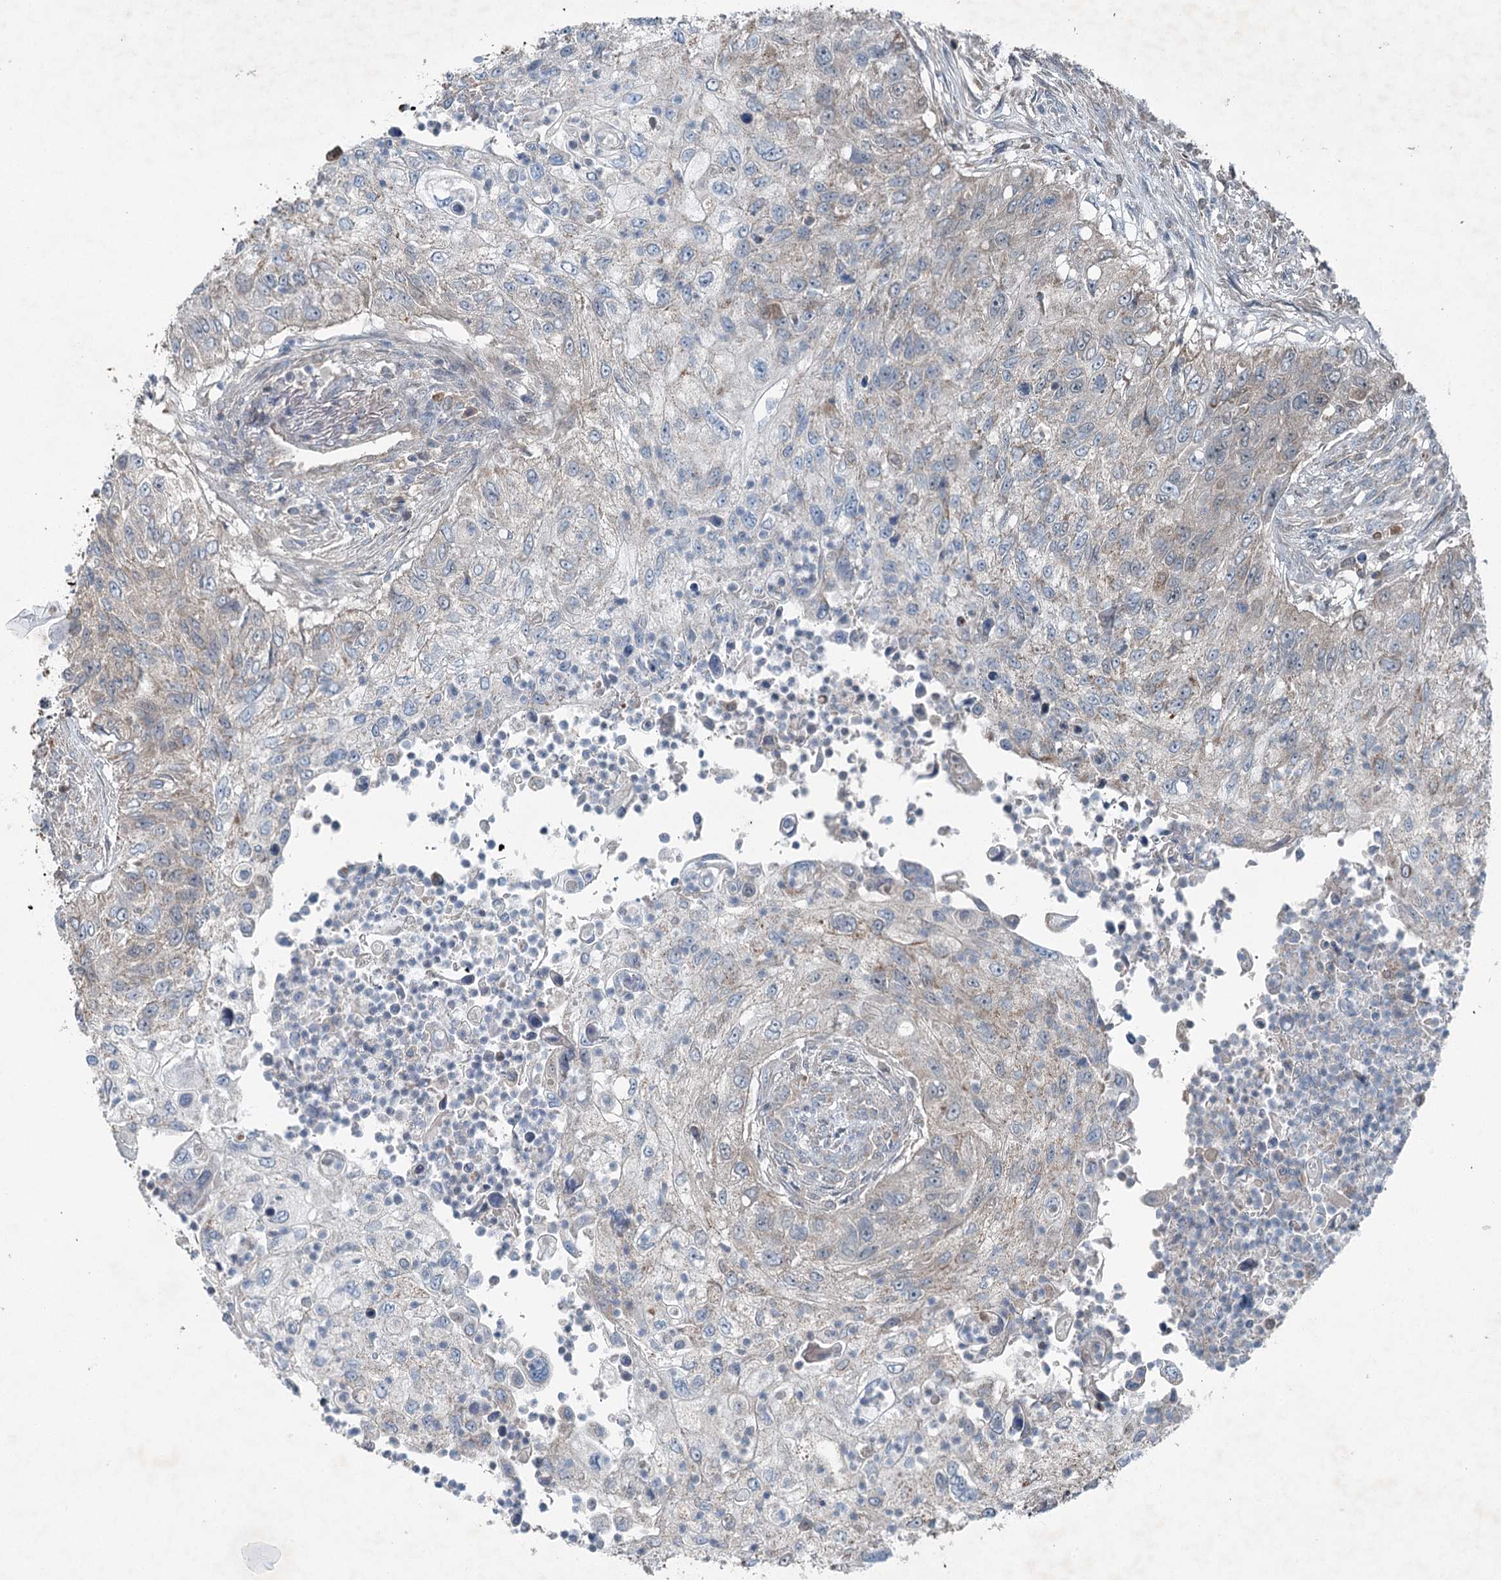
{"staining": {"intensity": "weak", "quantity": "25%-75%", "location": "cytoplasmic/membranous"}, "tissue": "urothelial cancer", "cell_type": "Tumor cells", "image_type": "cancer", "snomed": [{"axis": "morphology", "description": "Urothelial carcinoma, High grade"}, {"axis": "topography", "description": "Urinary bladder"}], "caption": "Urothelial carcinoma (high-grade) was stained to show a protein in brown. There is low levels of weak cytoplasmic/membranous expression in approximately 25%-75% of tumor cells.", "gene": "CHCHD5", "patient": {"sex": "female", "age": 60}}